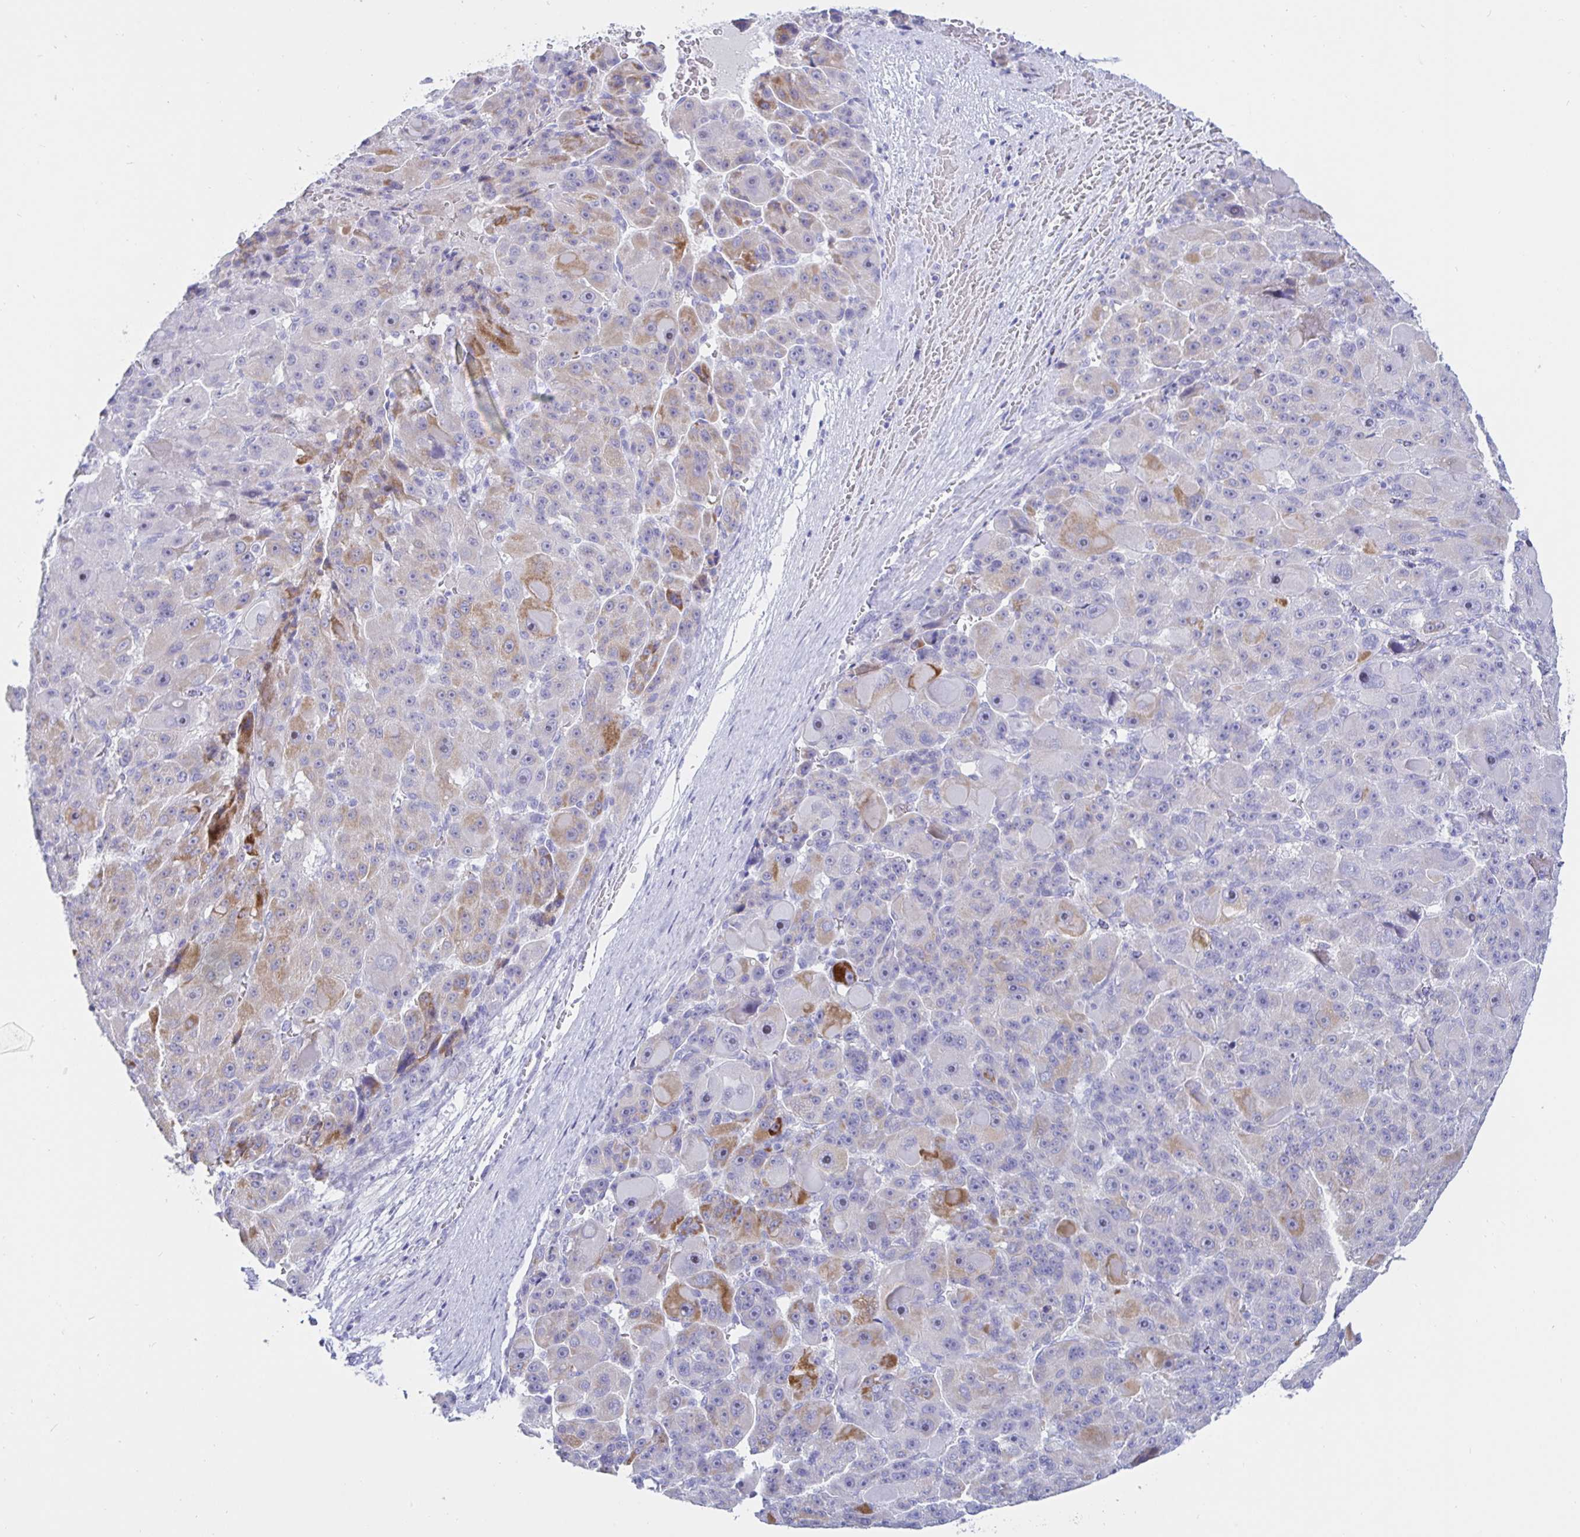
{"staining": {"intensity": "moderate", "quantity": "<25%", "location": "cytoplasmic/membranous"}, "tissue": "liver cancer", "cell_type": "Tumor cells", "image_type": "cancer", "snomed": [{"axis": "morphology", "description": "Carcinoma, Hepatocellular, NOS"}, {"axis": "topography", "description": "Liver"}], "caption": "Immunohistochemistry (IHC) (DAB (3,3'-diaminobenzidine)) staining of liver hepatocellular carcinoma displays moderate cytoplasmic/membranous protein expression in about <25% of tumor cells.", "gene": "KCNH6", "patient": {"sex": "male", "age": 76}}